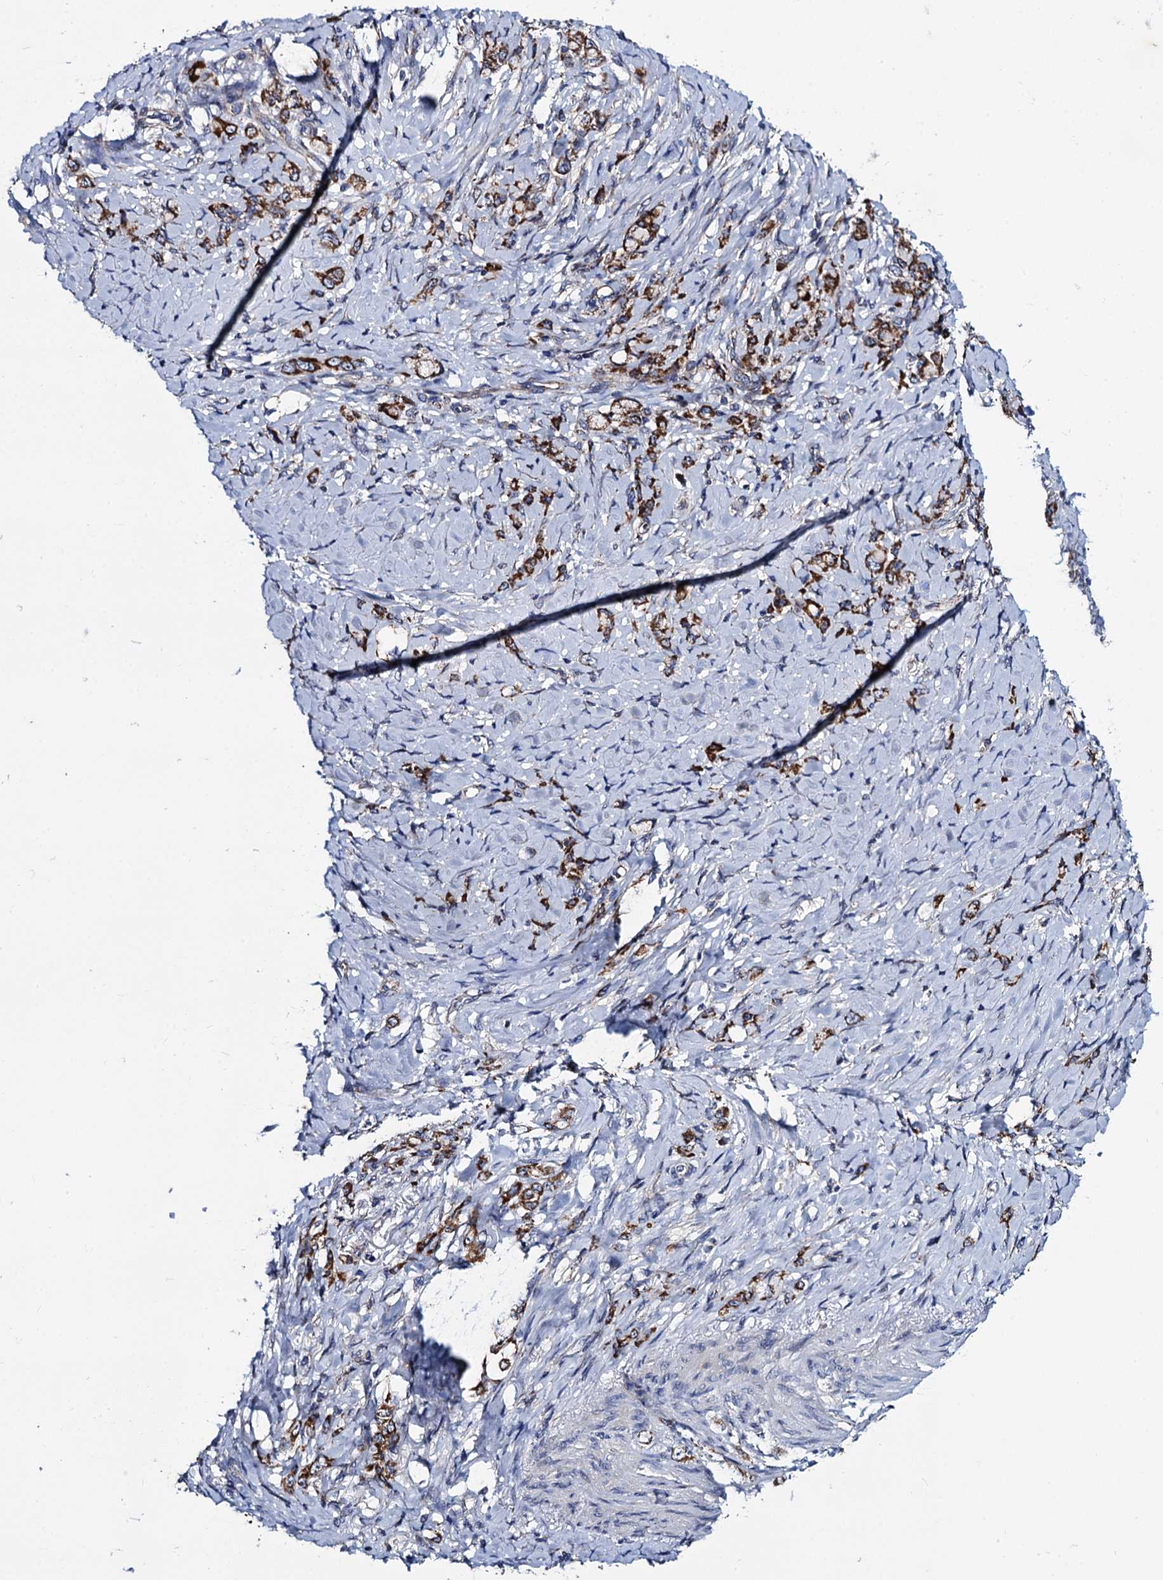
{"staining": {"intensity": "strong", "quantity": ">75%", "location": "cytoplasmic/membranous"}, "tissue": "stomach cancer", "cell_type": "Tumor cells", "image_type": "cancer", "snomed": [{"axis": "morphology", "description": "Adenocarcinoma, NOS"}, {"axis": "topography", "description": "Stomach"}], "caption": "Stomach adenocarcinoma stained for a protein (brown) exhibits strong cytoplasmic/membranous positive staining in approximately >75% of tumor cells.", "gene": "PTCD3", "patient": {"sex": "female", "age": 79}}